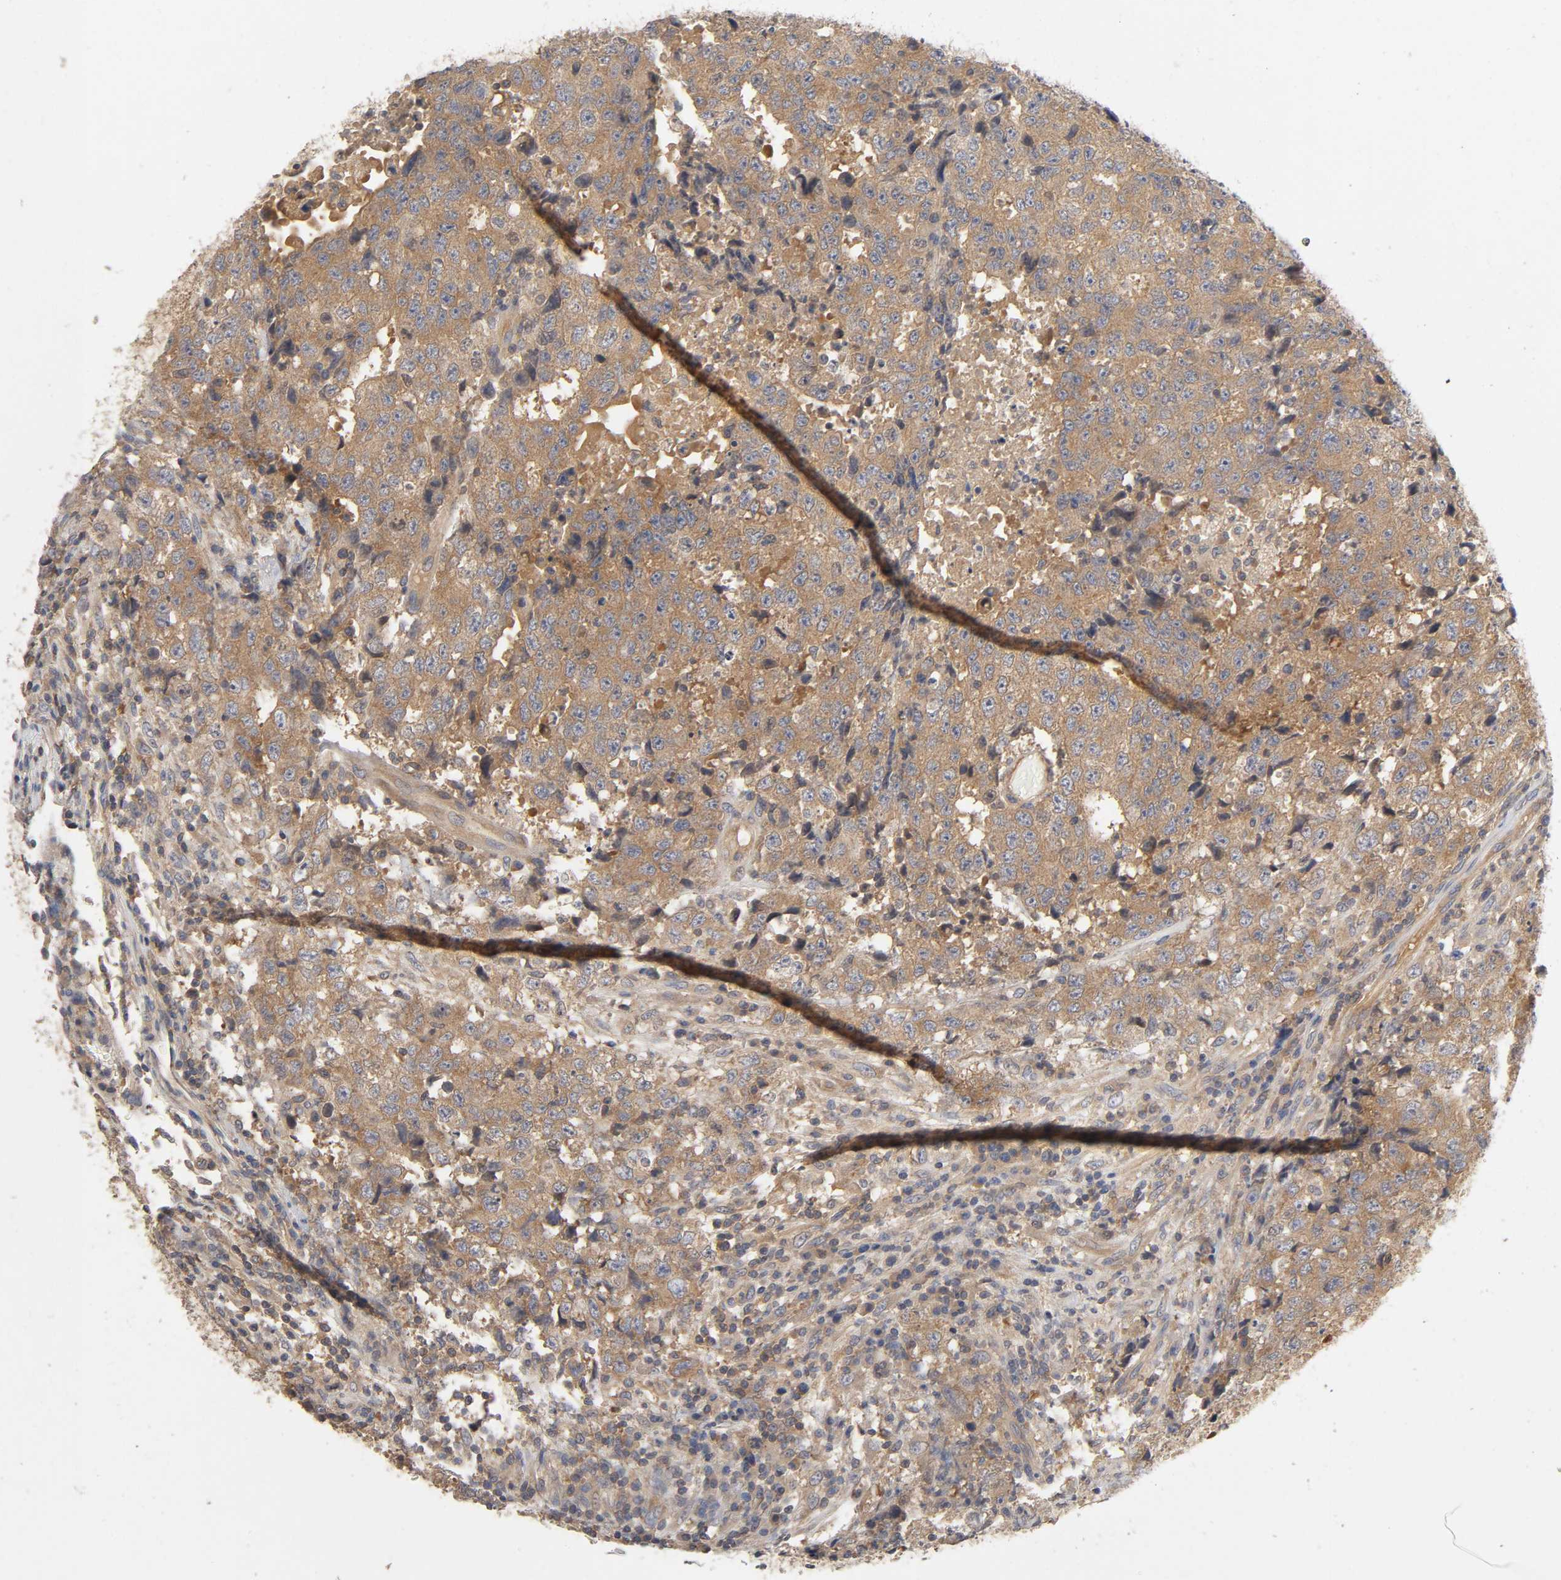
{"staining": {"intensity": "moderate", "quantity": ">75%", "location": "cytoplasmic/membranous"}, "tissue": "testis cancer", "cell_type": "Tumor cells", "image_type": "cancer", "snomed": [{"axis": "morphology", "description": "Necrosis, NOS"}, {"axis": "morphology", "description": "Carcinoma, Embryonal, NOS"}, {"axis": "topography", "description": "Testis"}], "caption": "High-power microscopy captured an IHC histopathology image of testis cancer, revealing moderate cytoplasmic/membranous positivity in approximately >75% of tumor cells.", "gene": "CPB2", "patient": {"sex": "male", "age": 19}}